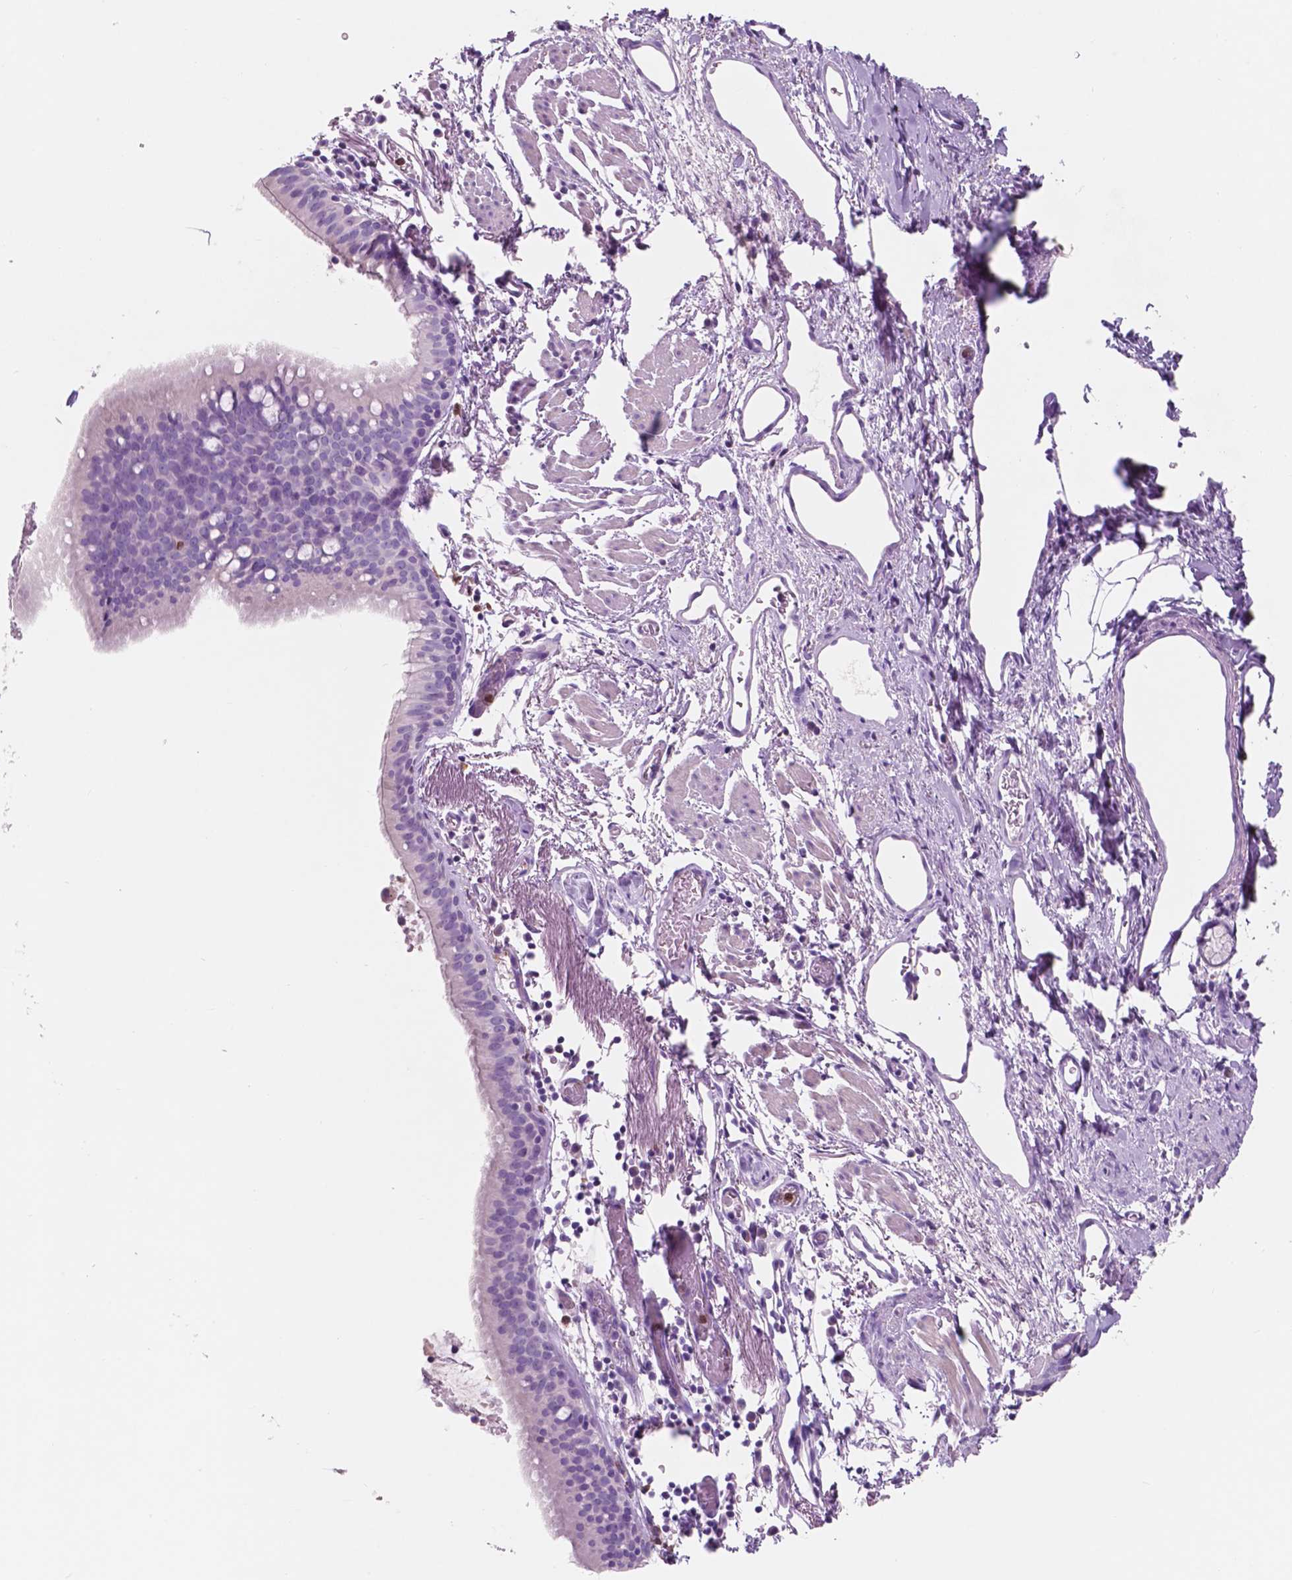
{"staining": {"intensity": "negative", "quantity": "none", "location": "none"}, "tissue": "bronchus", "cell_type": "Respiratory epithelial cells", "image_type": "normal", "snomed": [{"axis": "morphology", "description": "Normal tissue, NOS"}, {"axis": "morphology", "description": "Adenocarcinoma, NOS"}, {"axis": "topography", "description": "Bronchus"}], "caption": "This is an immunohistochemistry histopathology image of benign human bronchus. There is no expression in respiratory epithelial cells.", "gene": "CUZD1", "patient": {"sex": "male", "age": 68}}